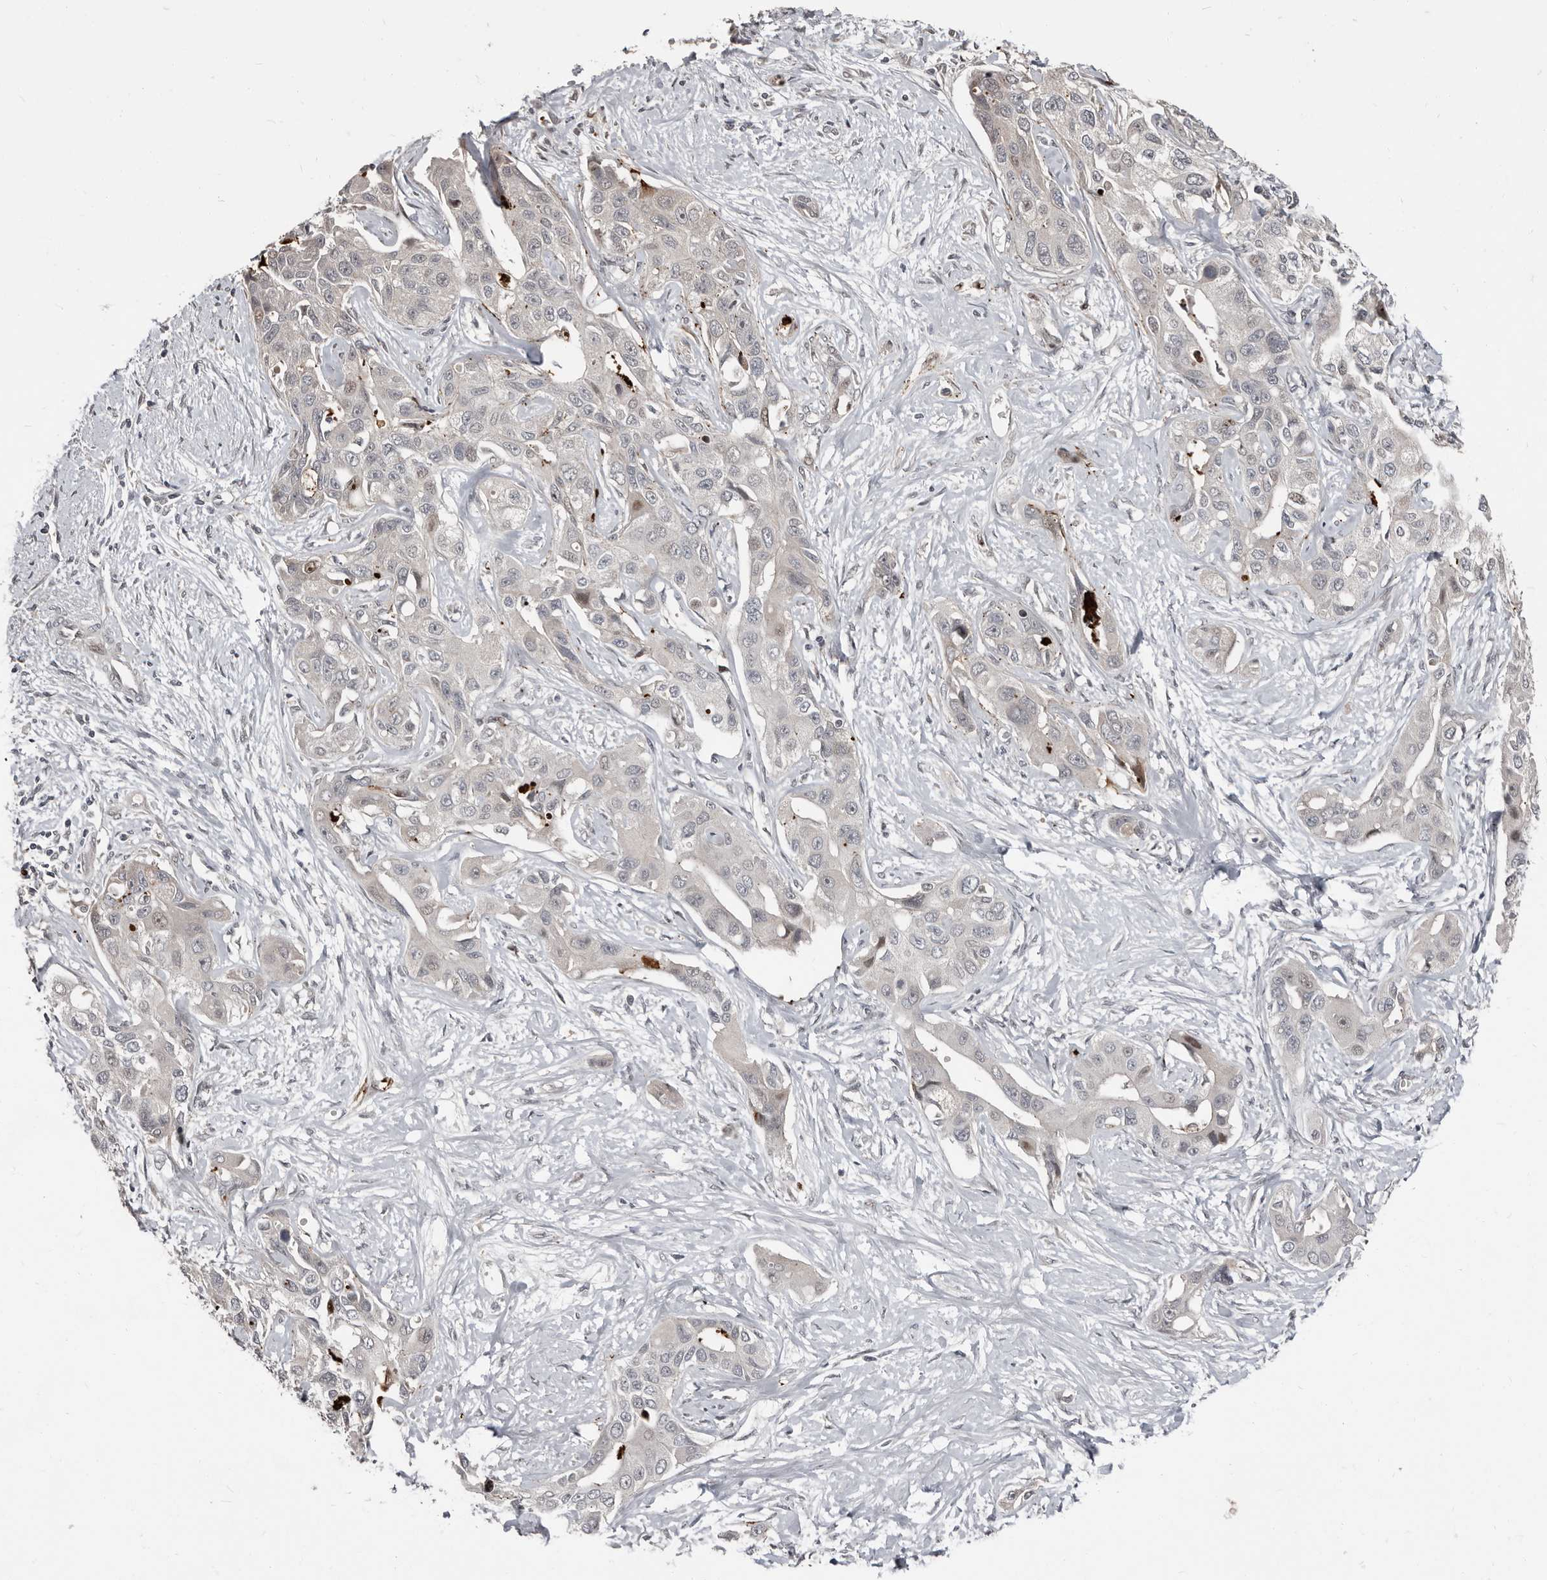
{"staining": {"intensity": "negative", "quantity": "none", "location": "none"}, "tissue": "liver cancer", "cell_type": "Tumor cells", "image_type": "cancer", "snomed": [{"axis": "morphology", "description": "Cholangiocarcinoma"}, {"axis": "topography", "description": "Liver"}], "caption": "High power microscopy histopathology image of an immunohistochemistry micrograph of liver cholangiocarcinoma, revealing no significant staining in tumor cells.", "gene": "APOL6", "patient": {"sex": "male", "age": 59}}